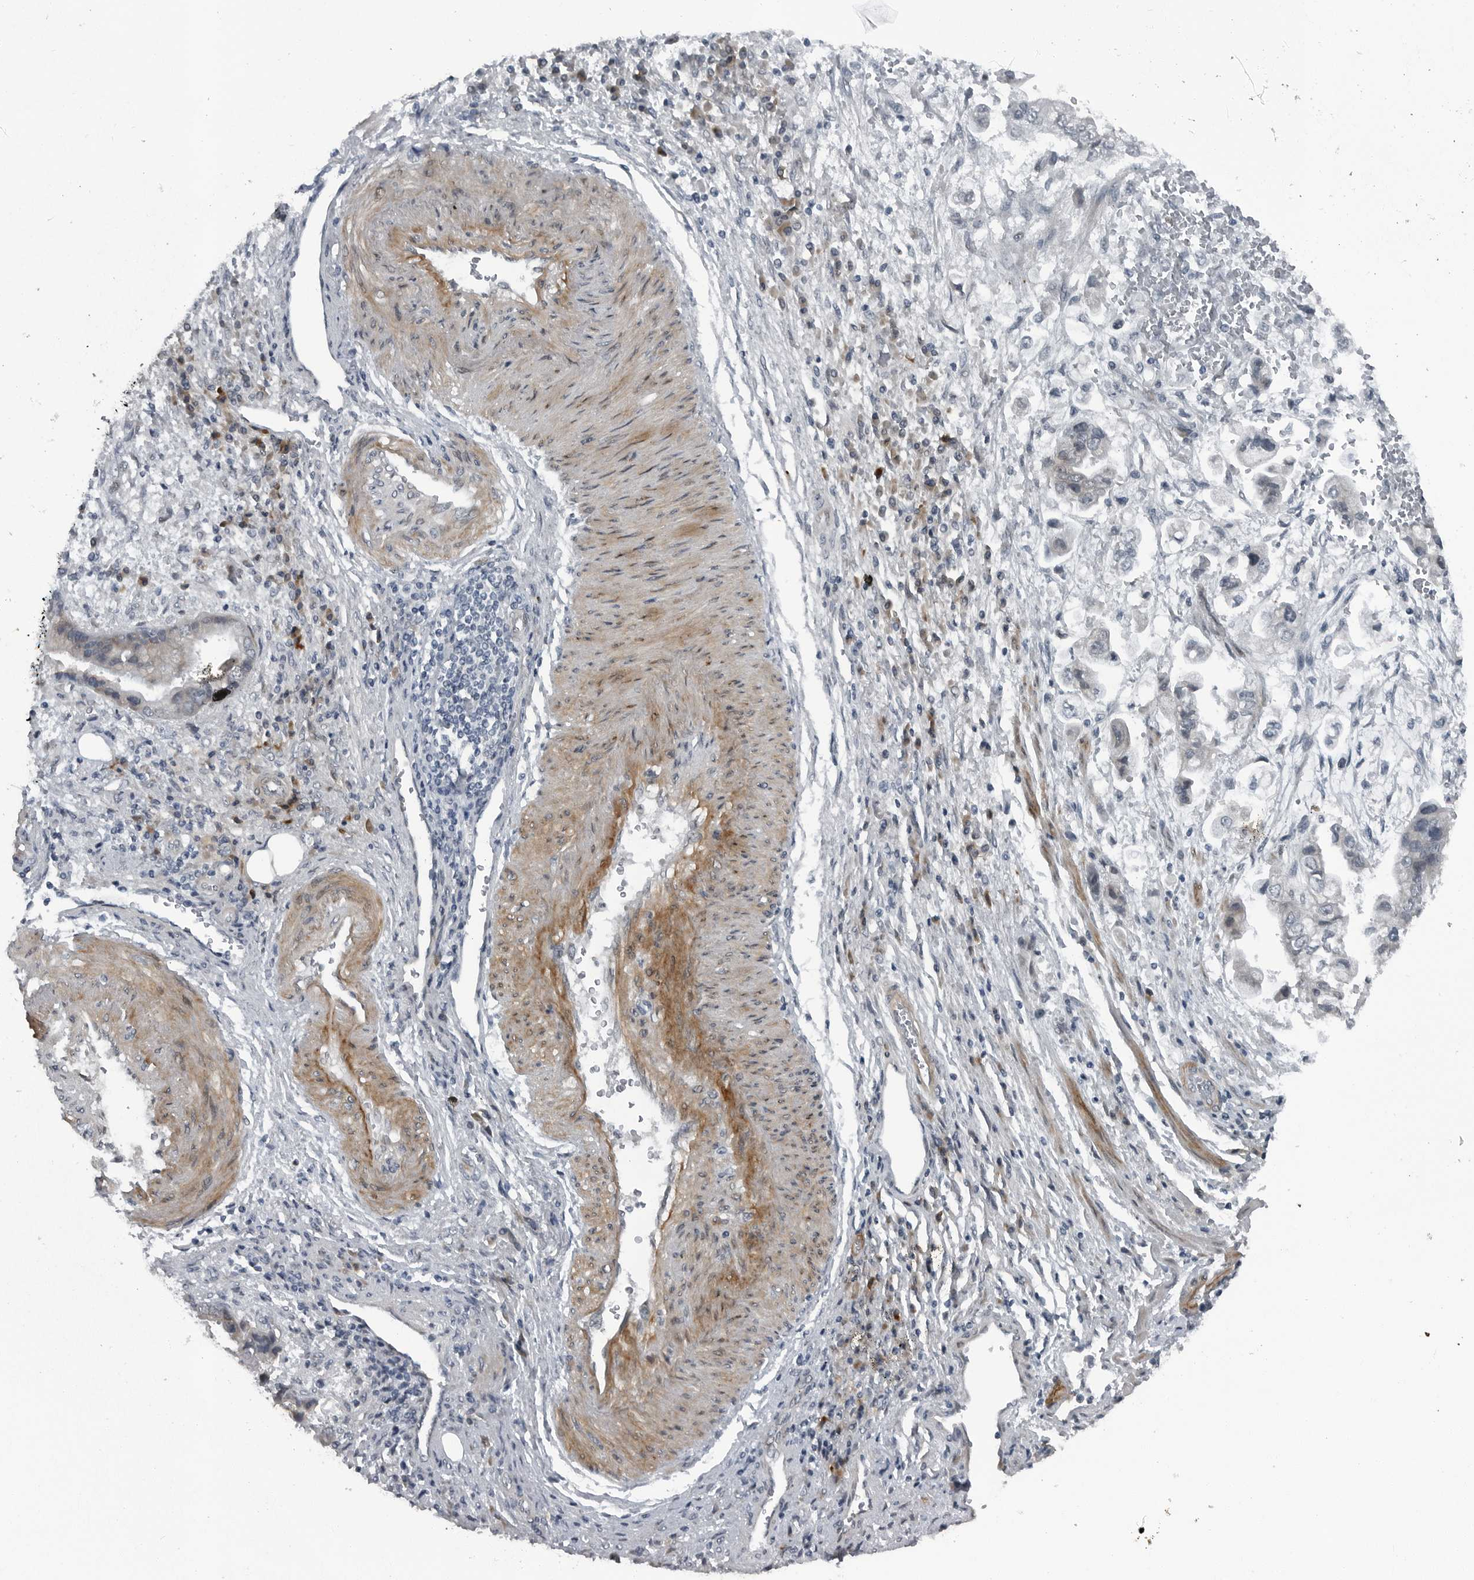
{"staining": {"intensity": "weak", "quantity": "<25%", "location": "cytoplasmic/membranous"}, "tissue": "stomach cancer", "cell_type": "Tumor cells", "image_type": "cancer", "snomed": [{"axis": "morphology", "description": "Adenocarcinoma, NOS"}, {"axis": "topography", "description": "Stomach"}], "caption": "This is an IHC photomicrograph of stomach adenocarcinoma. There is no positivity in tumor cells.", "gene": "DNAAF11", "patient": {"sex": "male", "age": 62}}